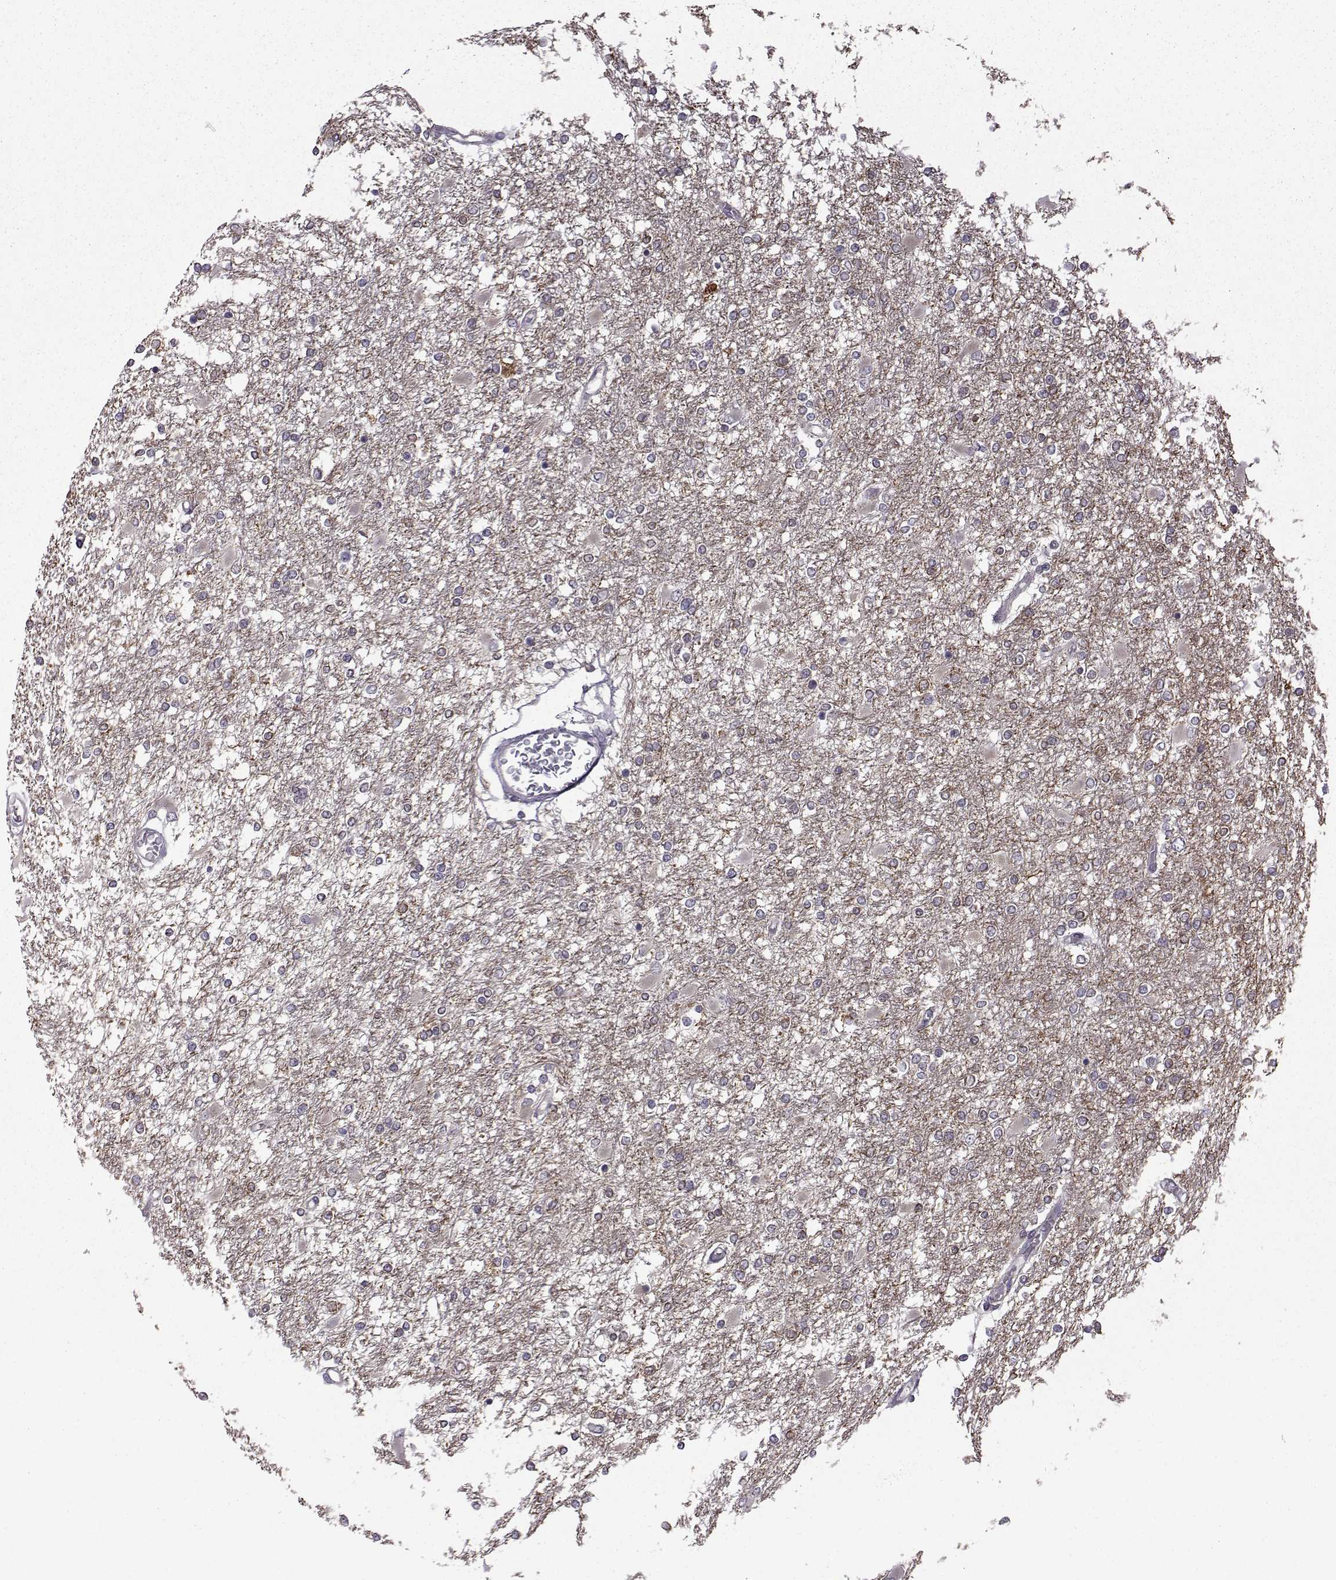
{"staining": {"intensity": "moderate", "quantity": "<25%", "location": "cytoplasmic/membranous"}, "tissue": "glioma", "cell_type": "Tumor cells", "image_type": "cancer", "snomed": [{"axis": "morphology", "description": "Glioma, malignant, High grade"}, {"axis": "topography", "description": "Cerebral cortex"}], "caption": "Moderate cytoplasmic/membranous positivity is present in about <25% of tumor cells in glioma.", "gene": "NECAB3", "patient": {"sex": "male", "age": 79}}